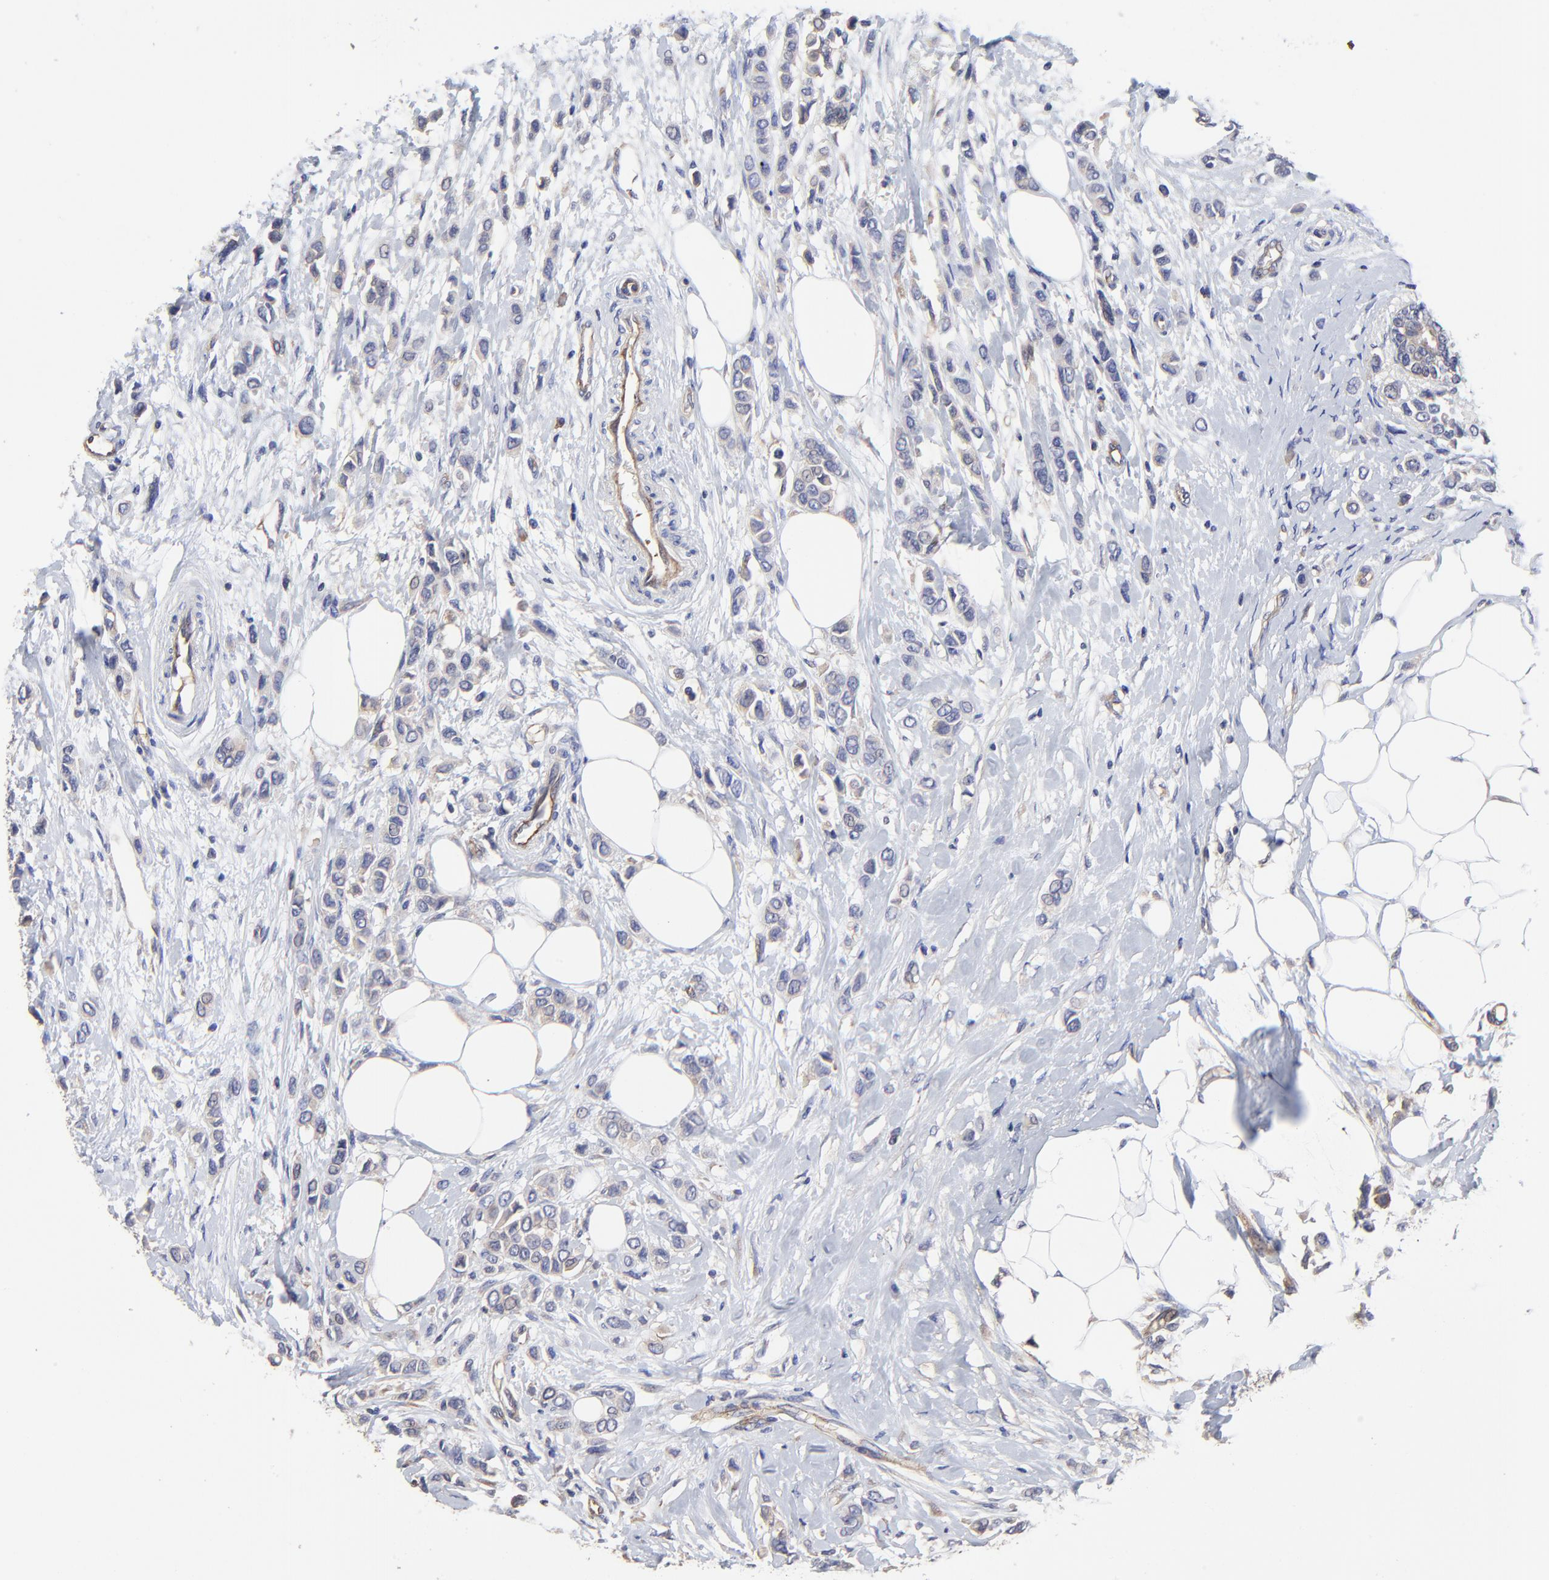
{"staining": {"intensity": "weak", "quantity": "<25%", "location": "cytoplasmic/membranous"}, "tissue": "breast cancer", "cell_type": "Tumor cells", "image_type": "cancer", "snomed": [{"axis": "morphology", "description": "Lobular carcinoma"}, {"axis": "topography", "description": "Breast"}], "caption": "Immunohistochemical staining of human lobular carcinoma (breast) displays no significant staining in tumor cells.", "gene": "SULF2", "patient": {"sex": "female", "age": 51}}